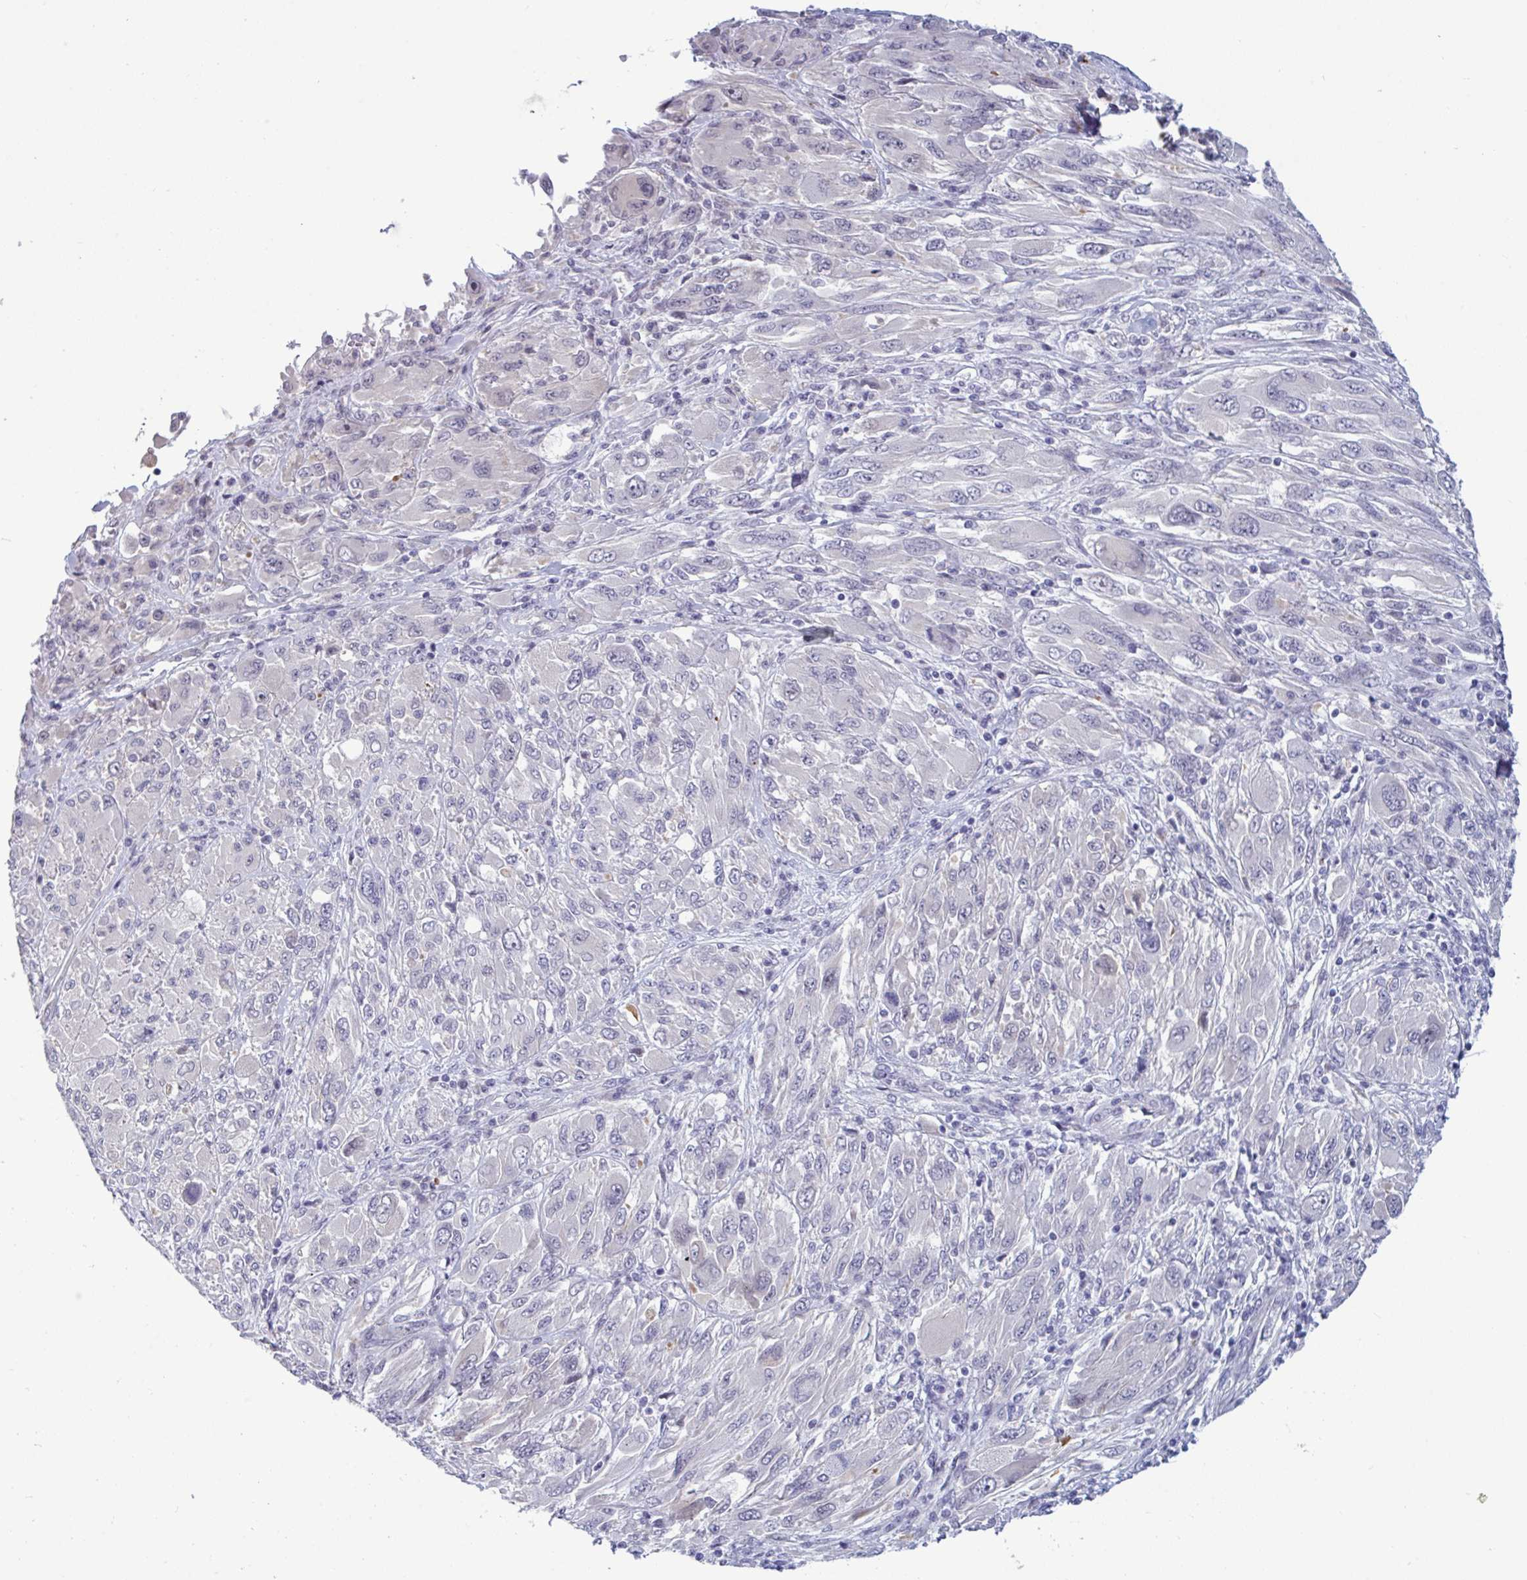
{"staining": {"intensity": "negative", "quantity": "none", "location": "none"}, "tissue": "melanoma", "cell_type": "Tumor cells", "image_type": "cancer", "snomed": [{"axis": "morphology", "description": "Malignant melanoma, NOS"}, {"axis": "topography", "description": "Skin"}], "caption": "Melanoma was stained to show a protein in brown. There is no significant staining in tumor cells. (IHC, brightfield microscopy, high magnification).", "gene": "TCEAL8", "patient": {"sex": "female", "age": 91}}